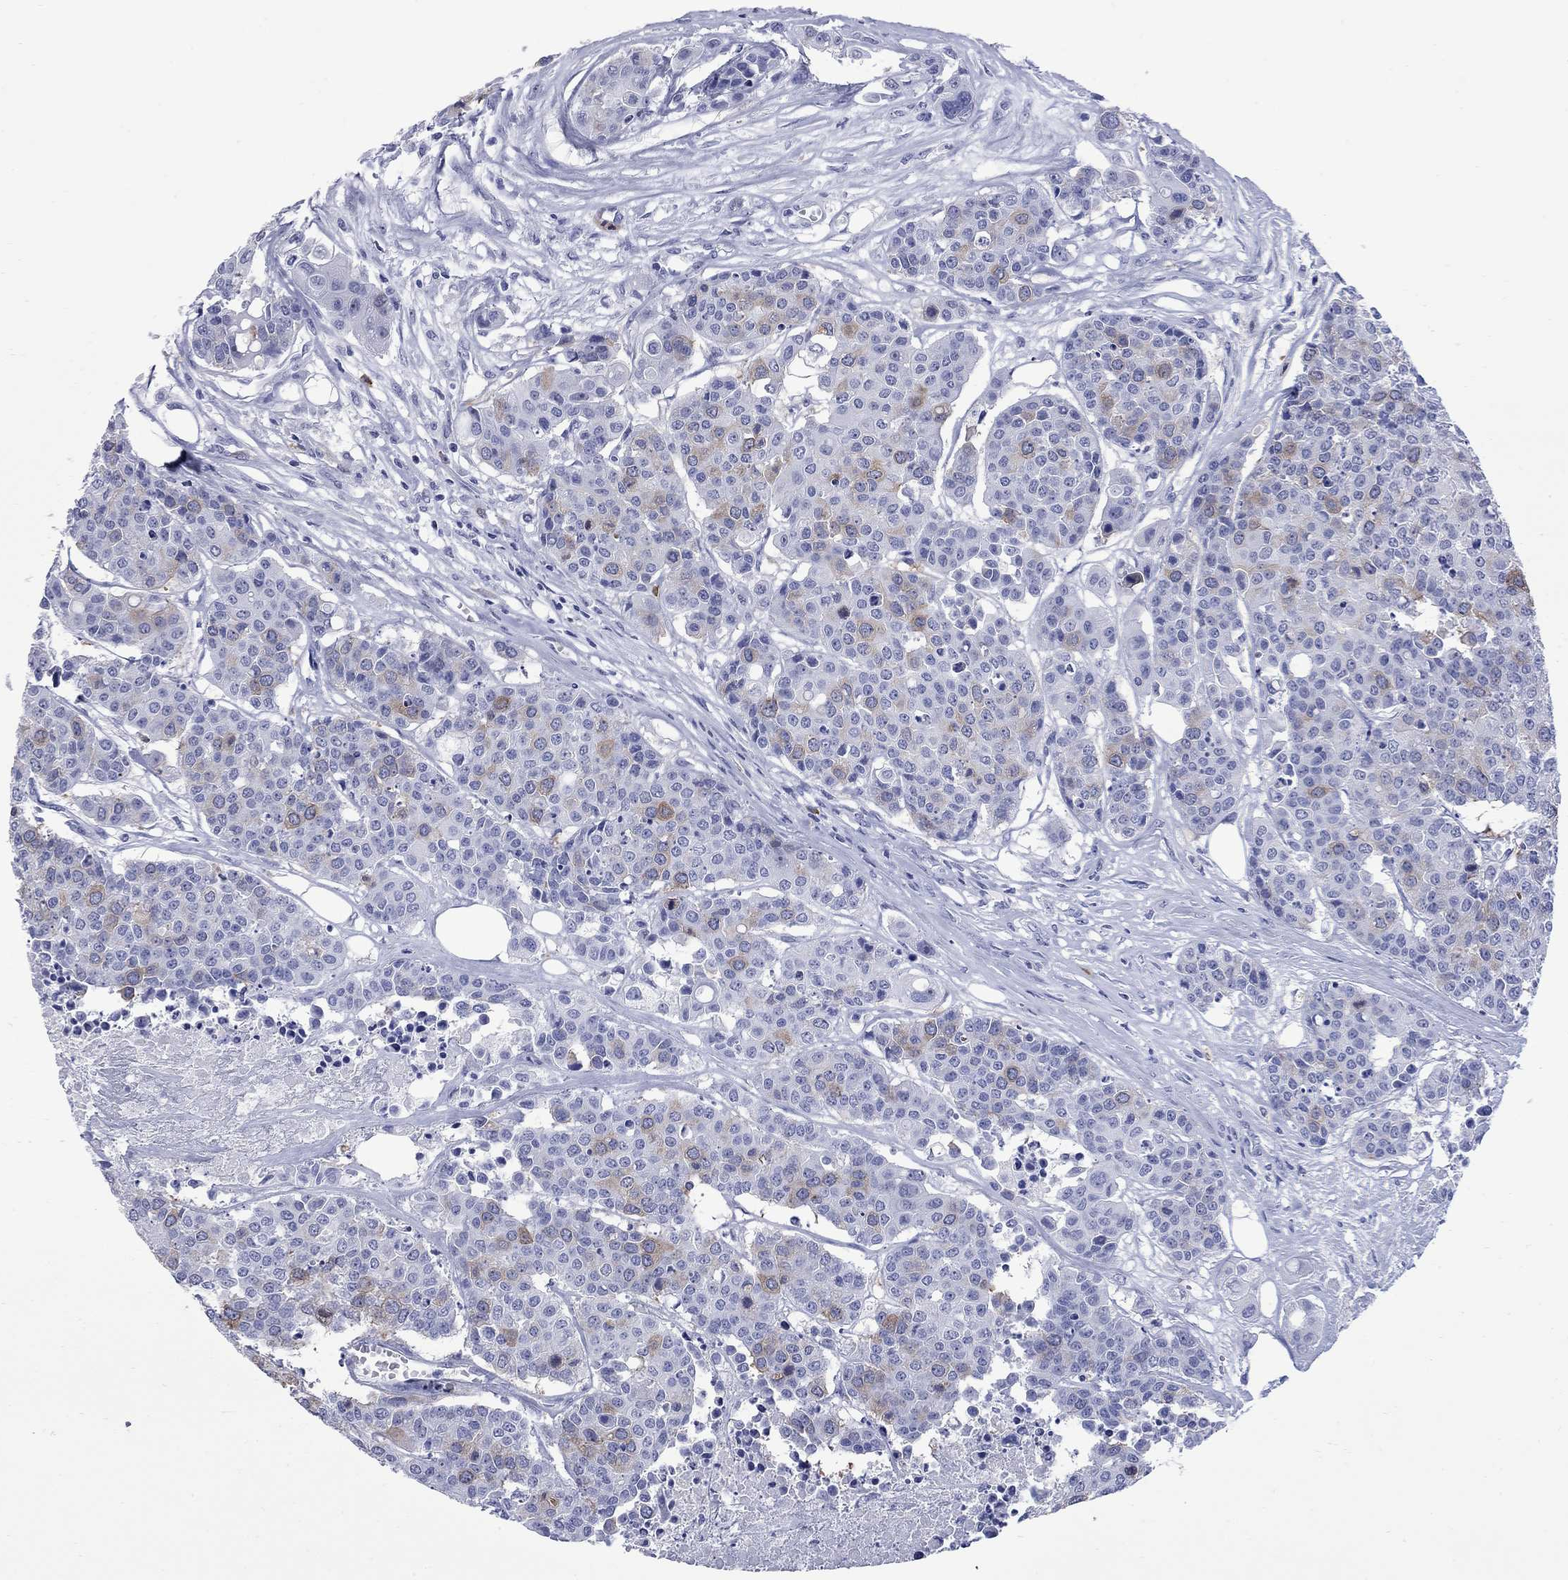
{"staining": {"intensity": "moderate", "quantity": "<25%", "location": "cytoplasmic/membranous"}, "tissue": "carcinoid", "cell_type": "Tumor cells", "image_type": "cancer", "snomed": [{"axis": "morphology", "description": "Carcinoid, malignant, NOS"}, {"axis": "topography", "description": "Colon"}], "caption": "Human carcinoid (malignant) stained with a brown dye displays moderate cytoplasmic/membranous positive positivity in about <25% of tumor cells.", "gene": "TACC3", "patient": {"sex": "male", "age": 81}}